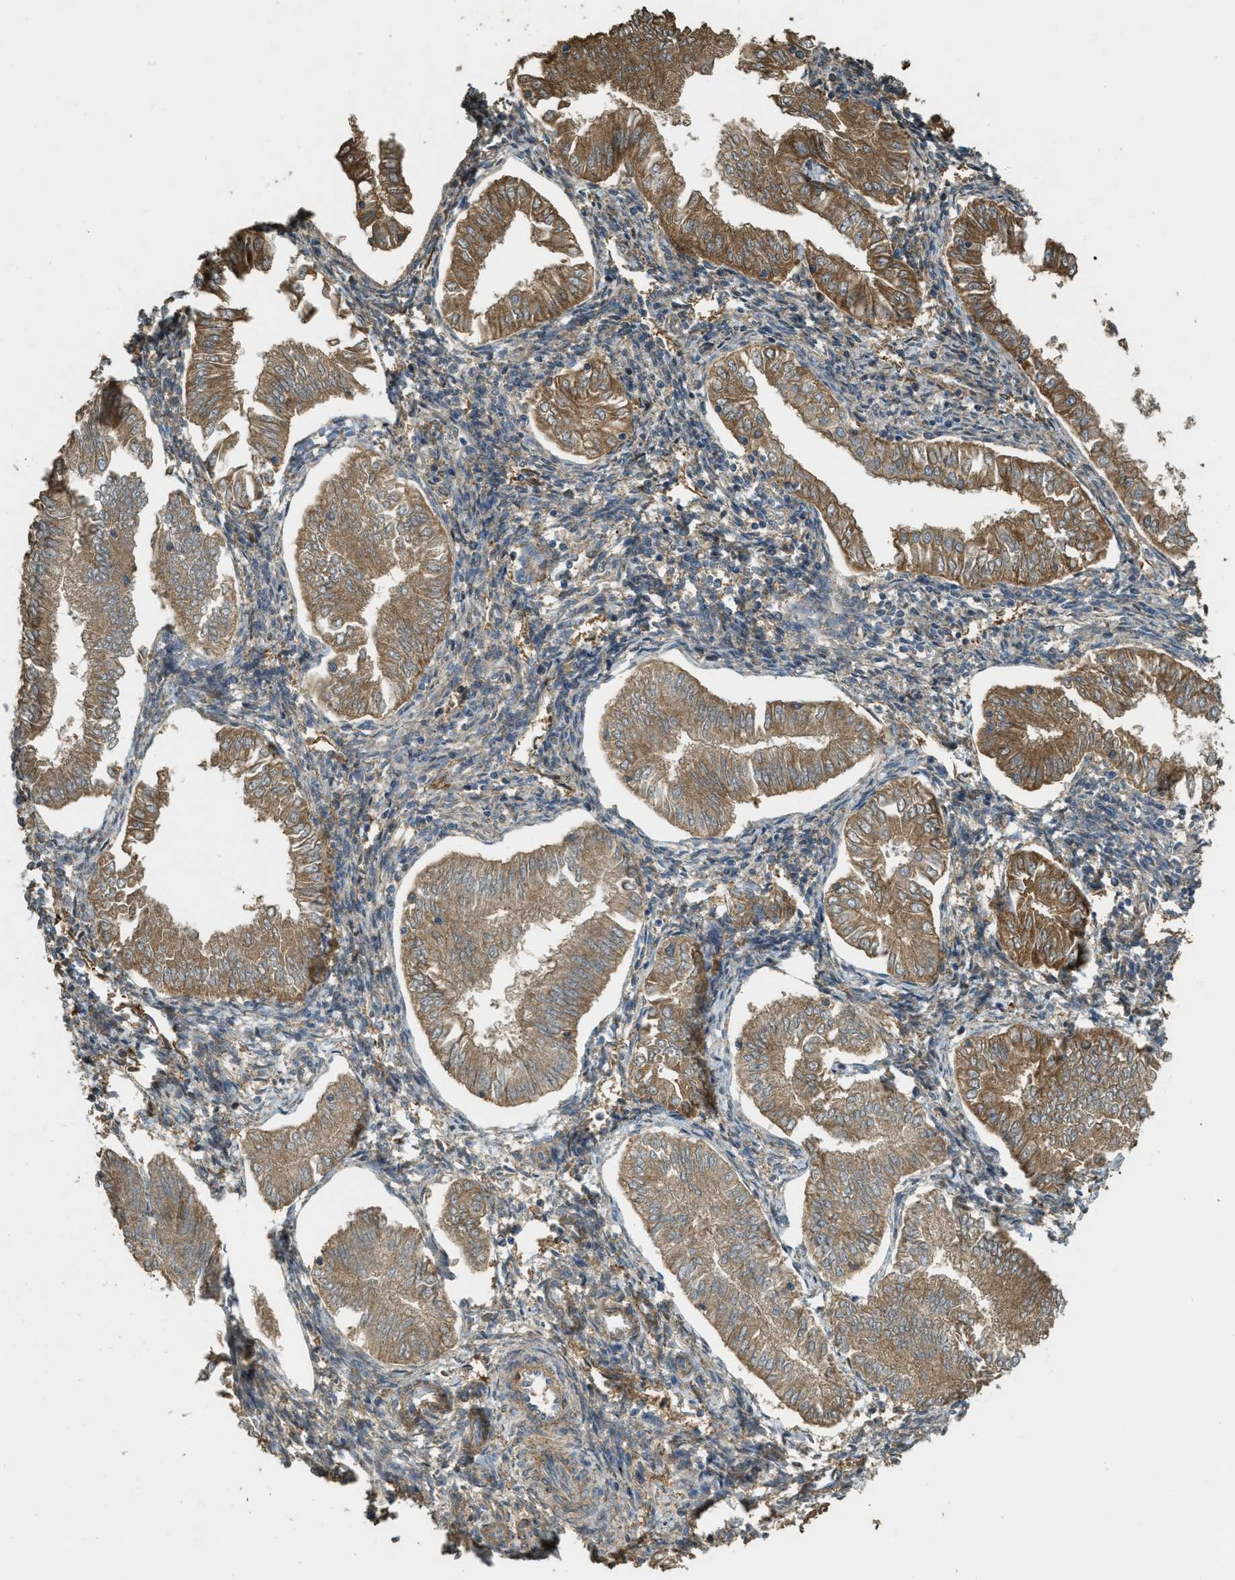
{"staining": {"intensity": "moderate", "quantity": ">75%", "location": "cytoplasmic/membranous"}, "tissue": "endometrial cancer", "cell_type": "Tumor cells", "image_type": "cancer", "snomed": [{"axis": "morphology", "description": "Adenocarcinoma, NOS"}, {"axis": "topography", "description": "Endometrium"}], "caption": "The immunohistochemical stain labels moderate cytoplasmic/membranous expression in tumor cells of endometrial adenocarcinoma tissue.", "gene": "CD276", "patient": {"sex": "female", "age": 53}}